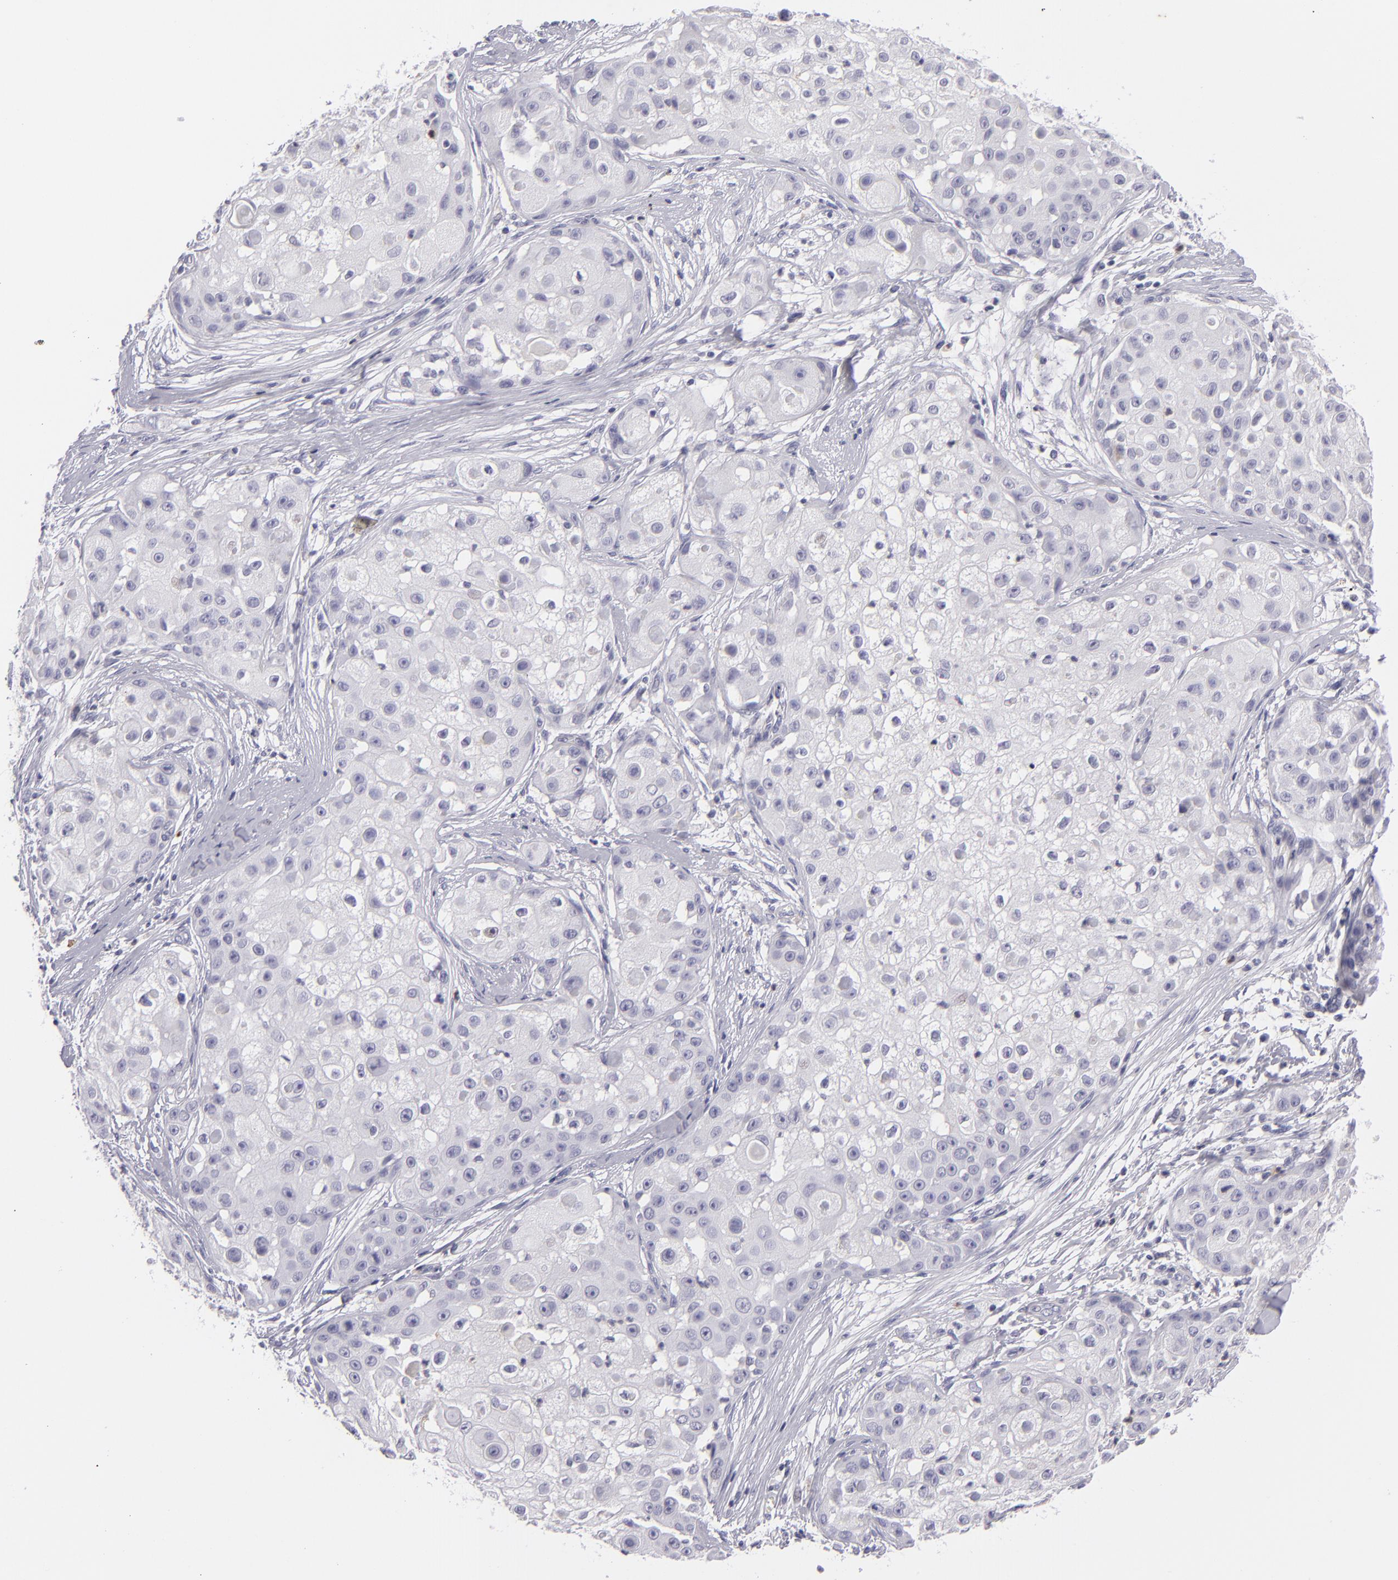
{"staining": {"intensity": "negative", "quantity": "none", "location": "none"}, "tissue": "skin cancer", "cell_type": "Tumor cells", "image_type": "cancer", "snomed": [{"axis": "morphology", "description": "Squamous cell carcinoma, NOS"}, {"axis": "topography", "description": "Skin"}], "caption": "Immunohistochemical staining of human skin squamous cell carcinoma shows no significant expression in tumor cells. The staining was performed using DAB to visualize the protein expression in brown, while the nuclei were stained in blue with hematoxylin (Magnification: 20x).", "gene": "TNNC1", "patient": {"sex": "female", "age": 57}}